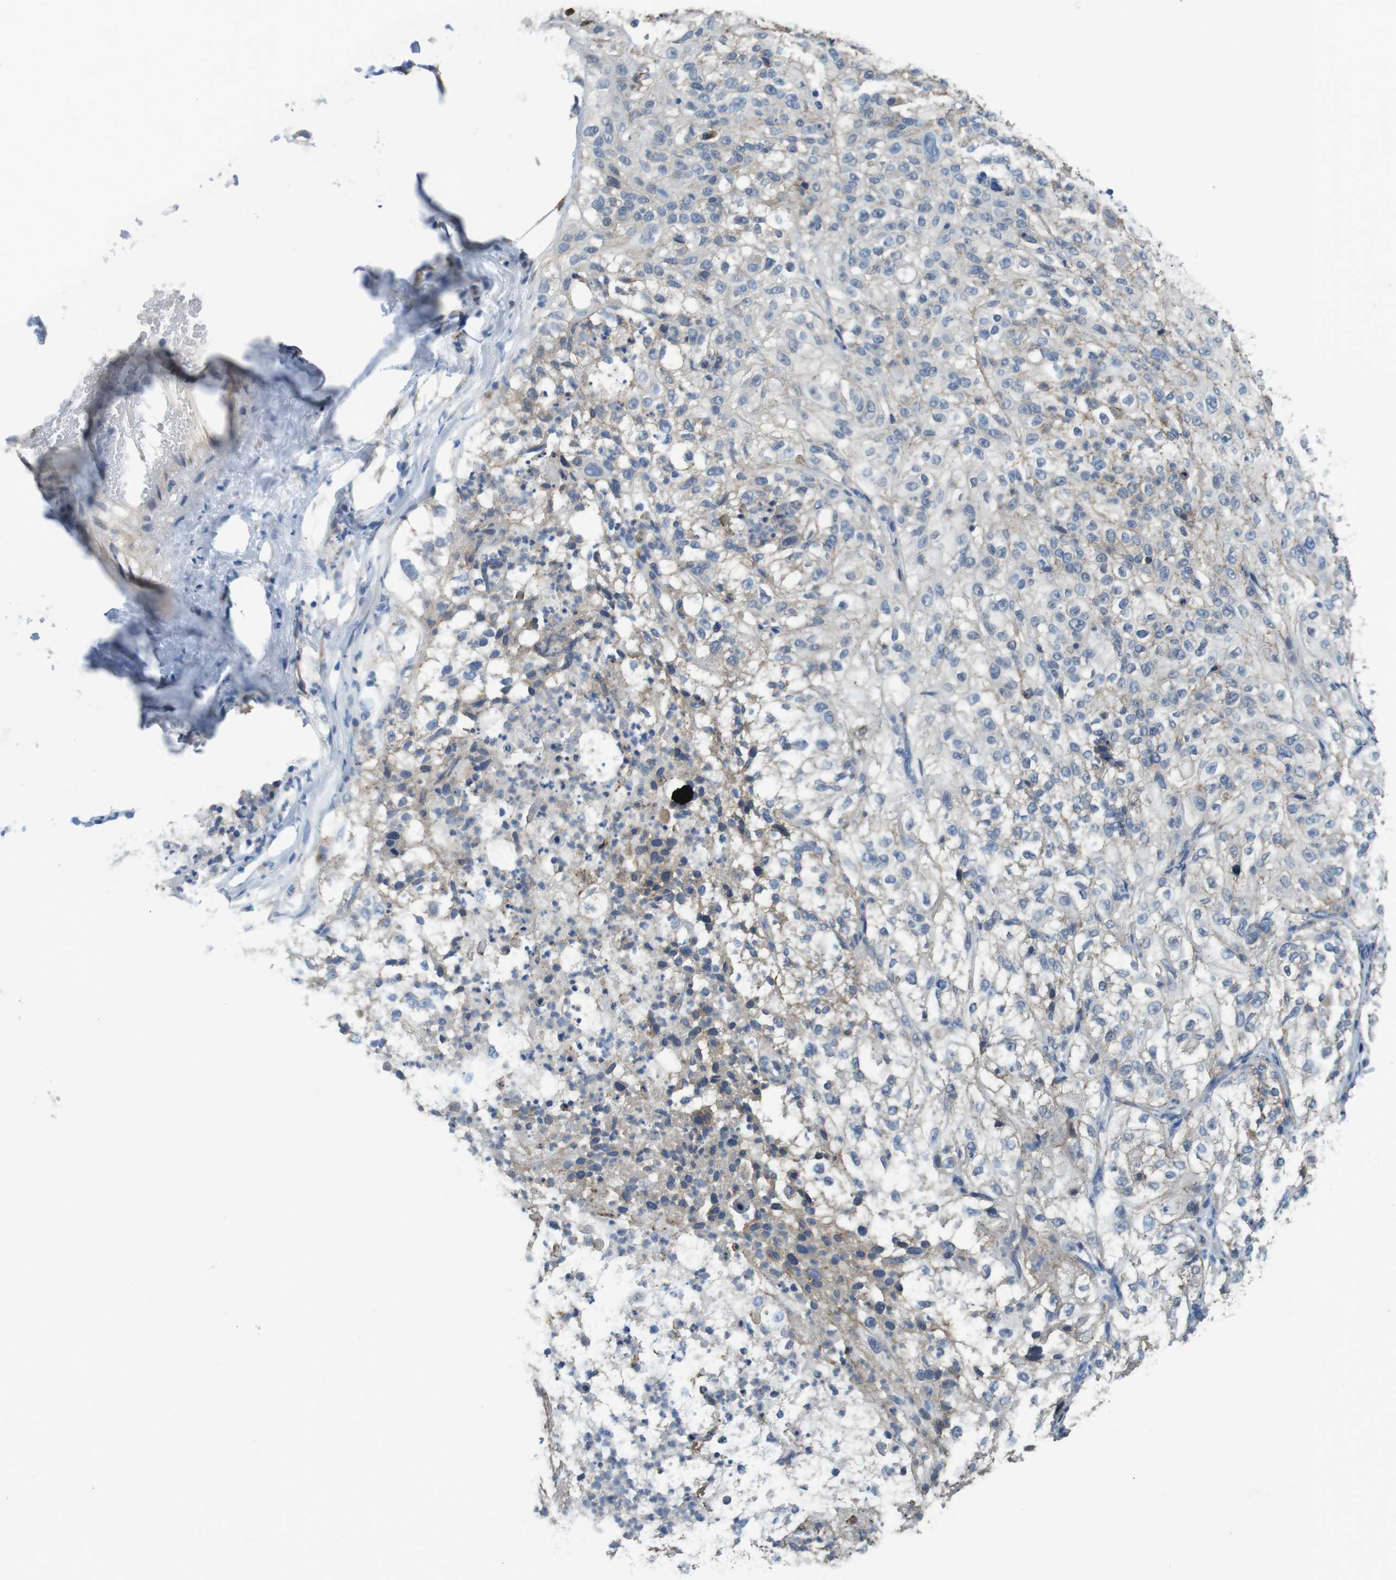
{"staining": {"intensity": "weak", "quantity": "25%-75%", "location": "cytoplasmic/membranous"}, "tissue": "lung cancer", "cell_type": "Tumor cells", "image_type": "cancer", "snomed": [{"axis": "morphology", "description": "Inflammation, NOS"}, {"axis": "morphology", "description": "Squamous cell carcinoma, NOS"}, {"axis": "topography", "description": "Lymph node"}, {"axis": "topography", "description": "Soft tissue"}, {"axis": "topography", "description": "Lung"}], "caption": "Immunohistochemistry image of neoplastic tissue: human lung squamous cell carcinoma stained using immunohistochemistry demonstrates low levels of weak protein expression localized specifically in the cytoplasmic/membranous of tumor cells, appearing as a cytoplasmic/membranous brown color.", "gene": "CLDN7", "patient": {"sex": "male", "age": 66}}